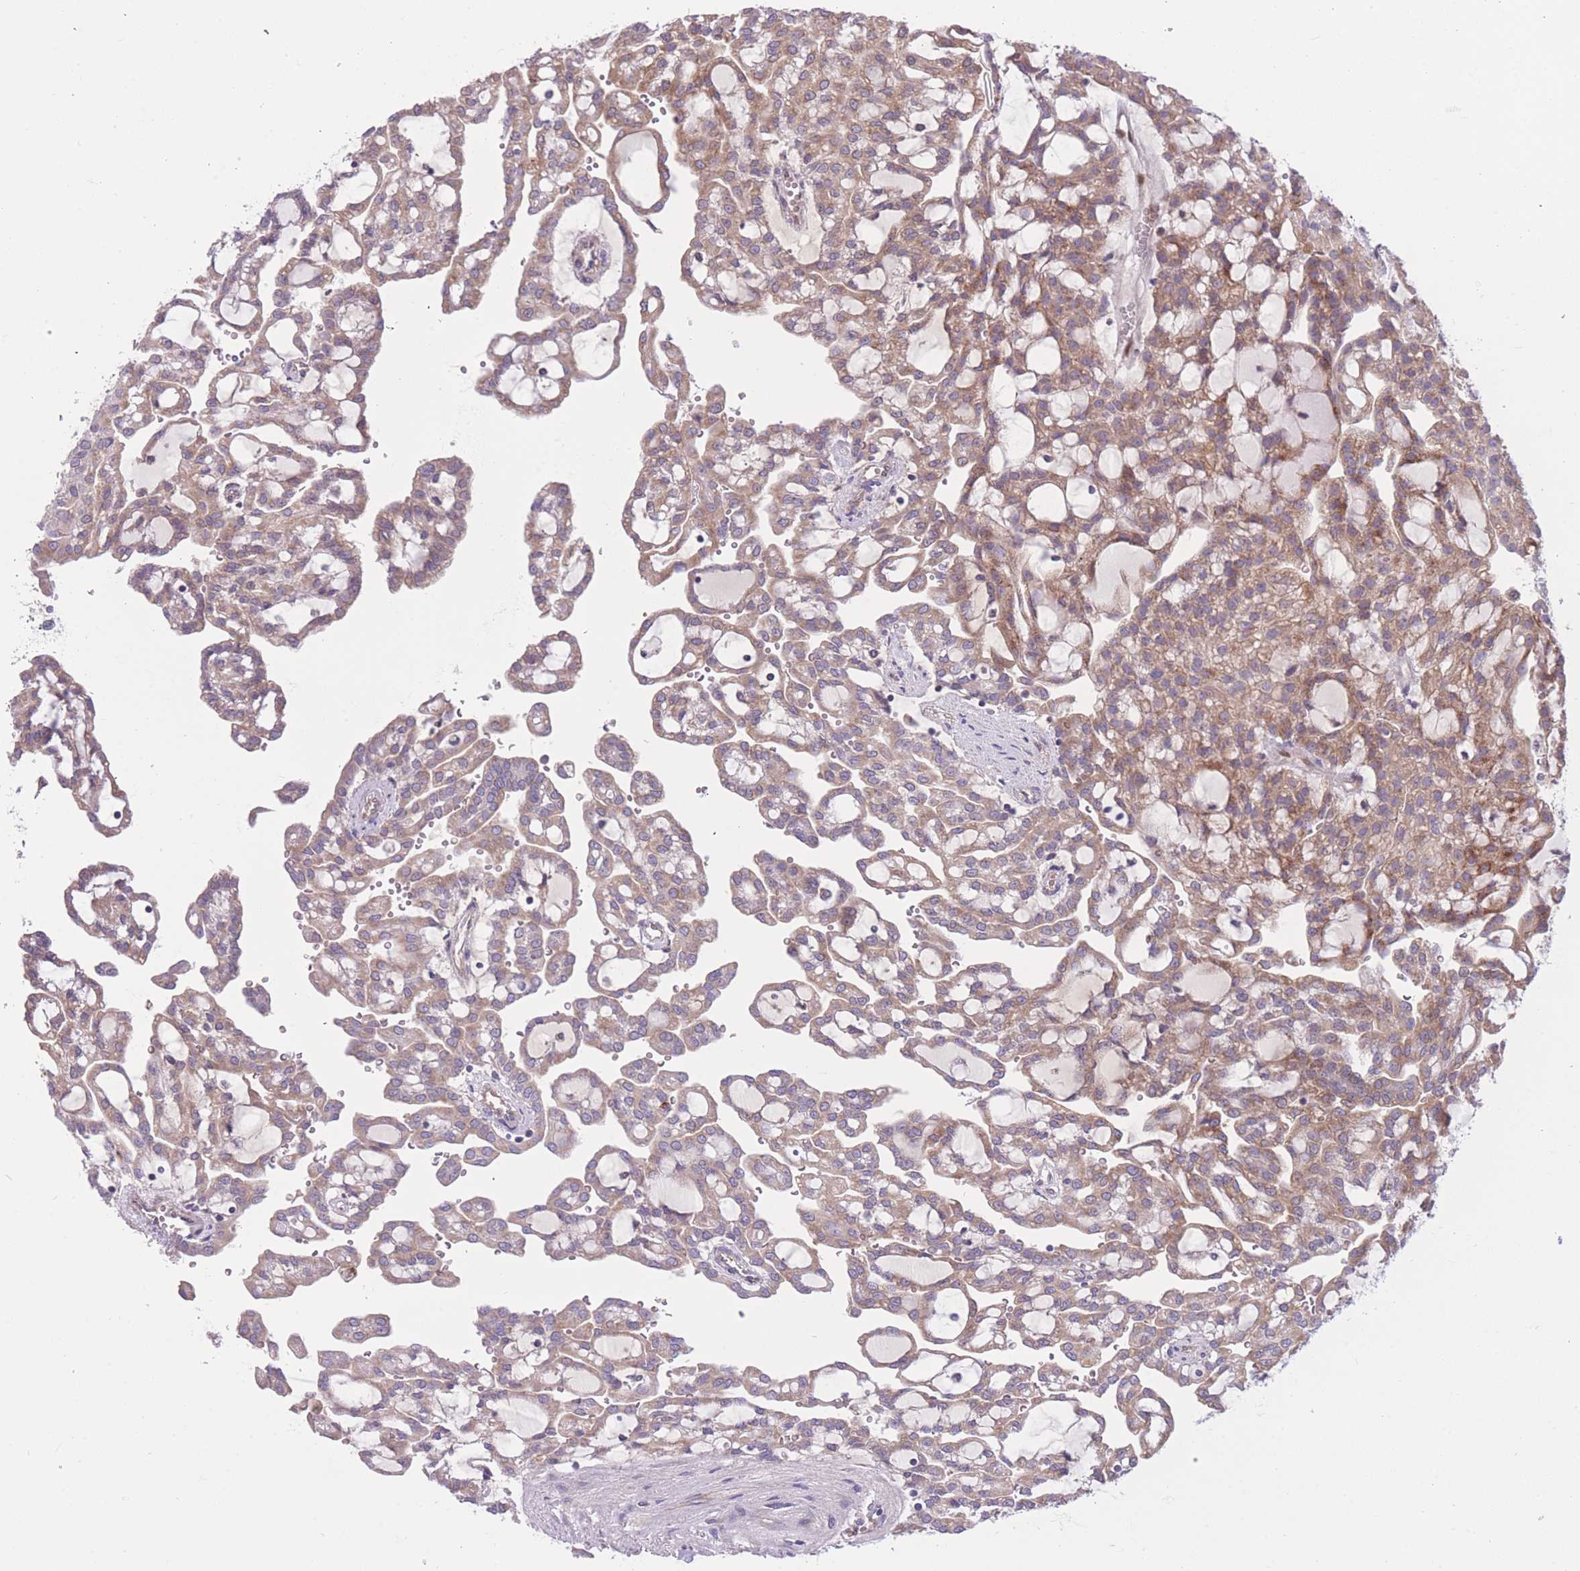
{"staining": {"intensity": "weak", "quantity": ">75%", "location": "cytoplasmic/membranous"}, "tissue": "renal cancer", "cell_type": "Tumor cells", "image_type": "cancer", "snomed": [{"axis": "morphology", "description": "Adenocarcinoma, NOS"}, {"axis": "topography", "description": "Kidney"}], "caption": "Renal adenocarcinoma tissue exhibits weak cytoplasmic/membranous staining in approximately >75% of tumor cells, visualized by immunohistochemistry.", "gene": "CCT6B", "patient": {"sex": "male", "age": 63}}